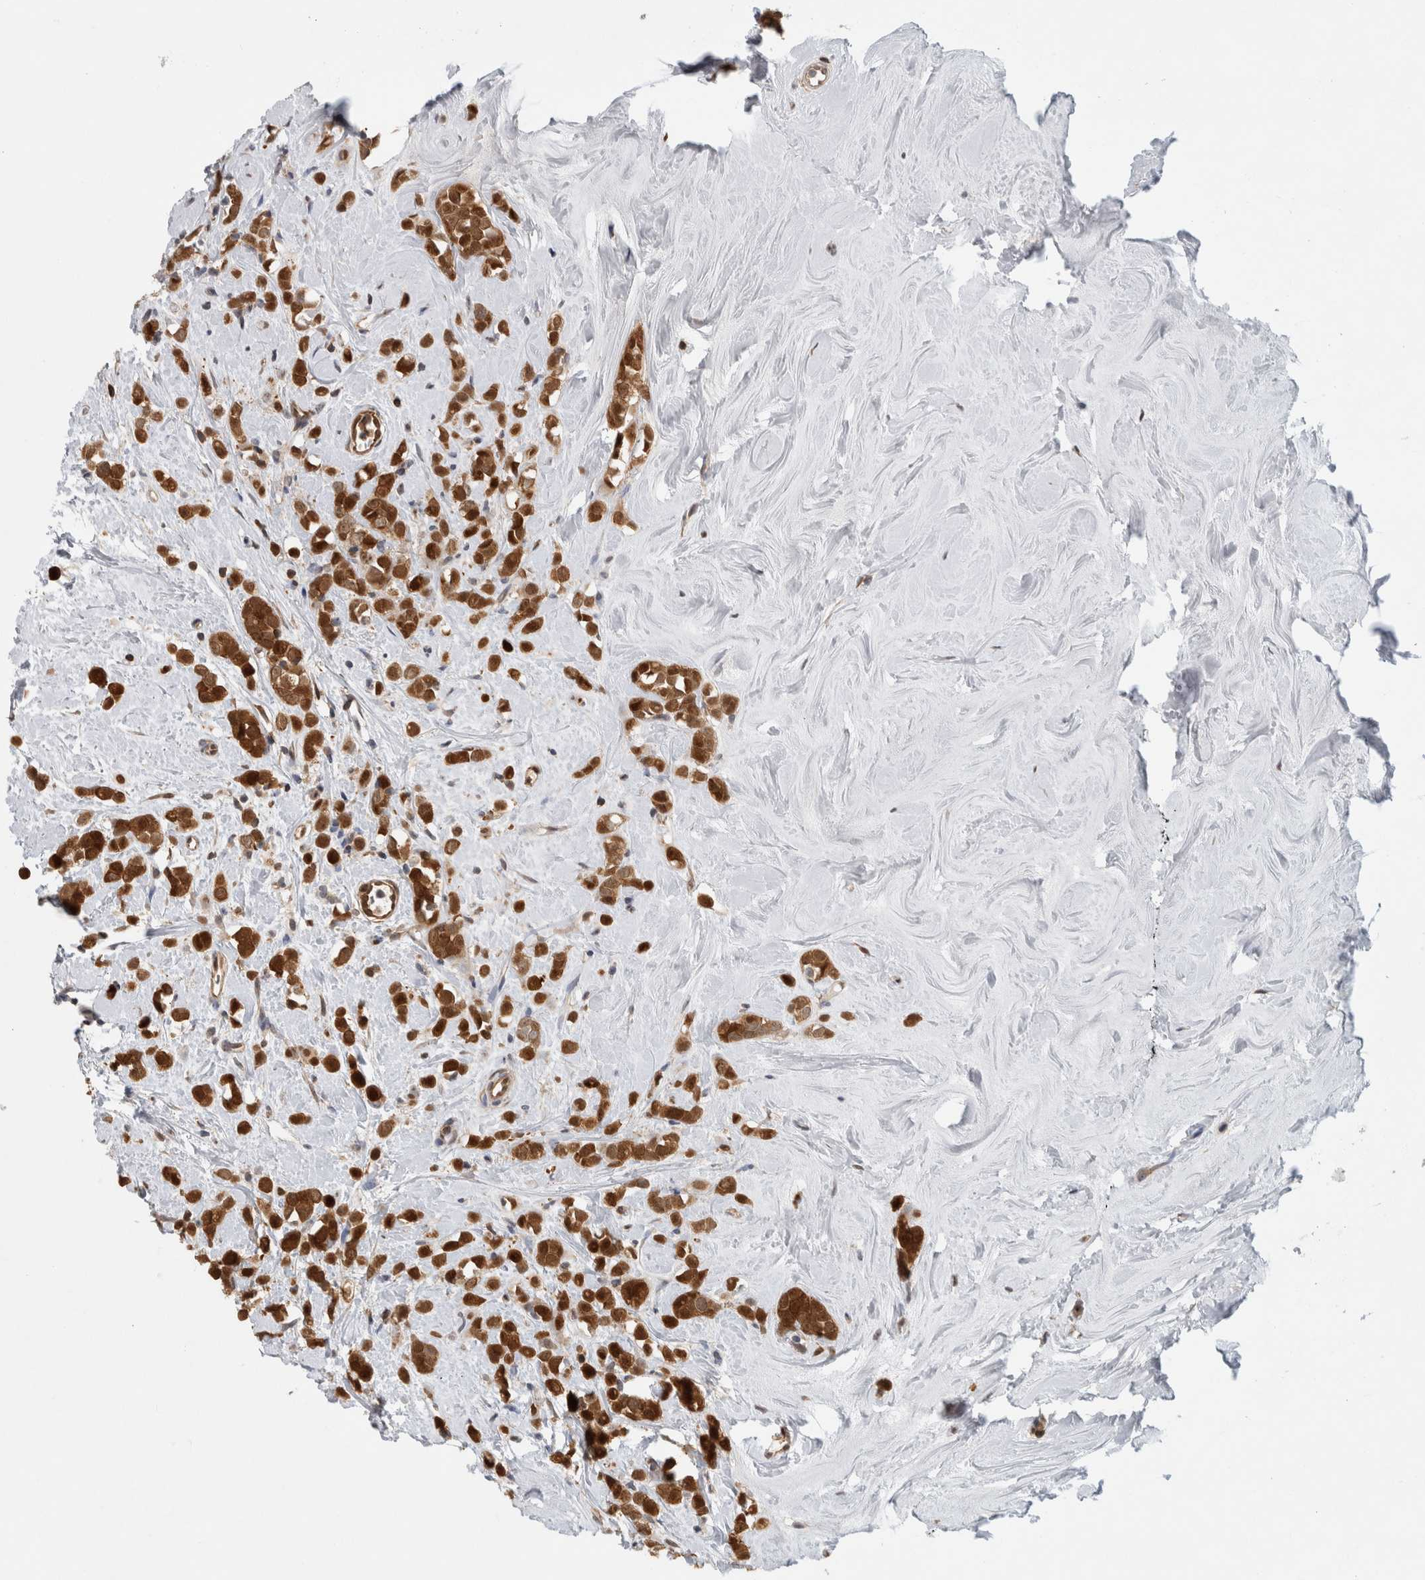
{"staining": {"intensity": "strong", "quantity": ">75%", "location": "cytoplasmic/membranous,nuclear"}, "tissue": "breast cancer", "cell_type": "Tumor cells", "image_type": "cancer", "snomed": [{"axis": "morphology", "description": "Lobular carcinoma"}, {"axis": "topography", "description": "Breast"}], "caption": "Immunohistochemical staining of human lobular carcinoma (breast) shows high levels of strong cytoplasmic/membranous and nuclear expression in approximately >75% of tumor cells.", "gene": "ASTN2", "patient": {"sex": "female", "age": 47}}